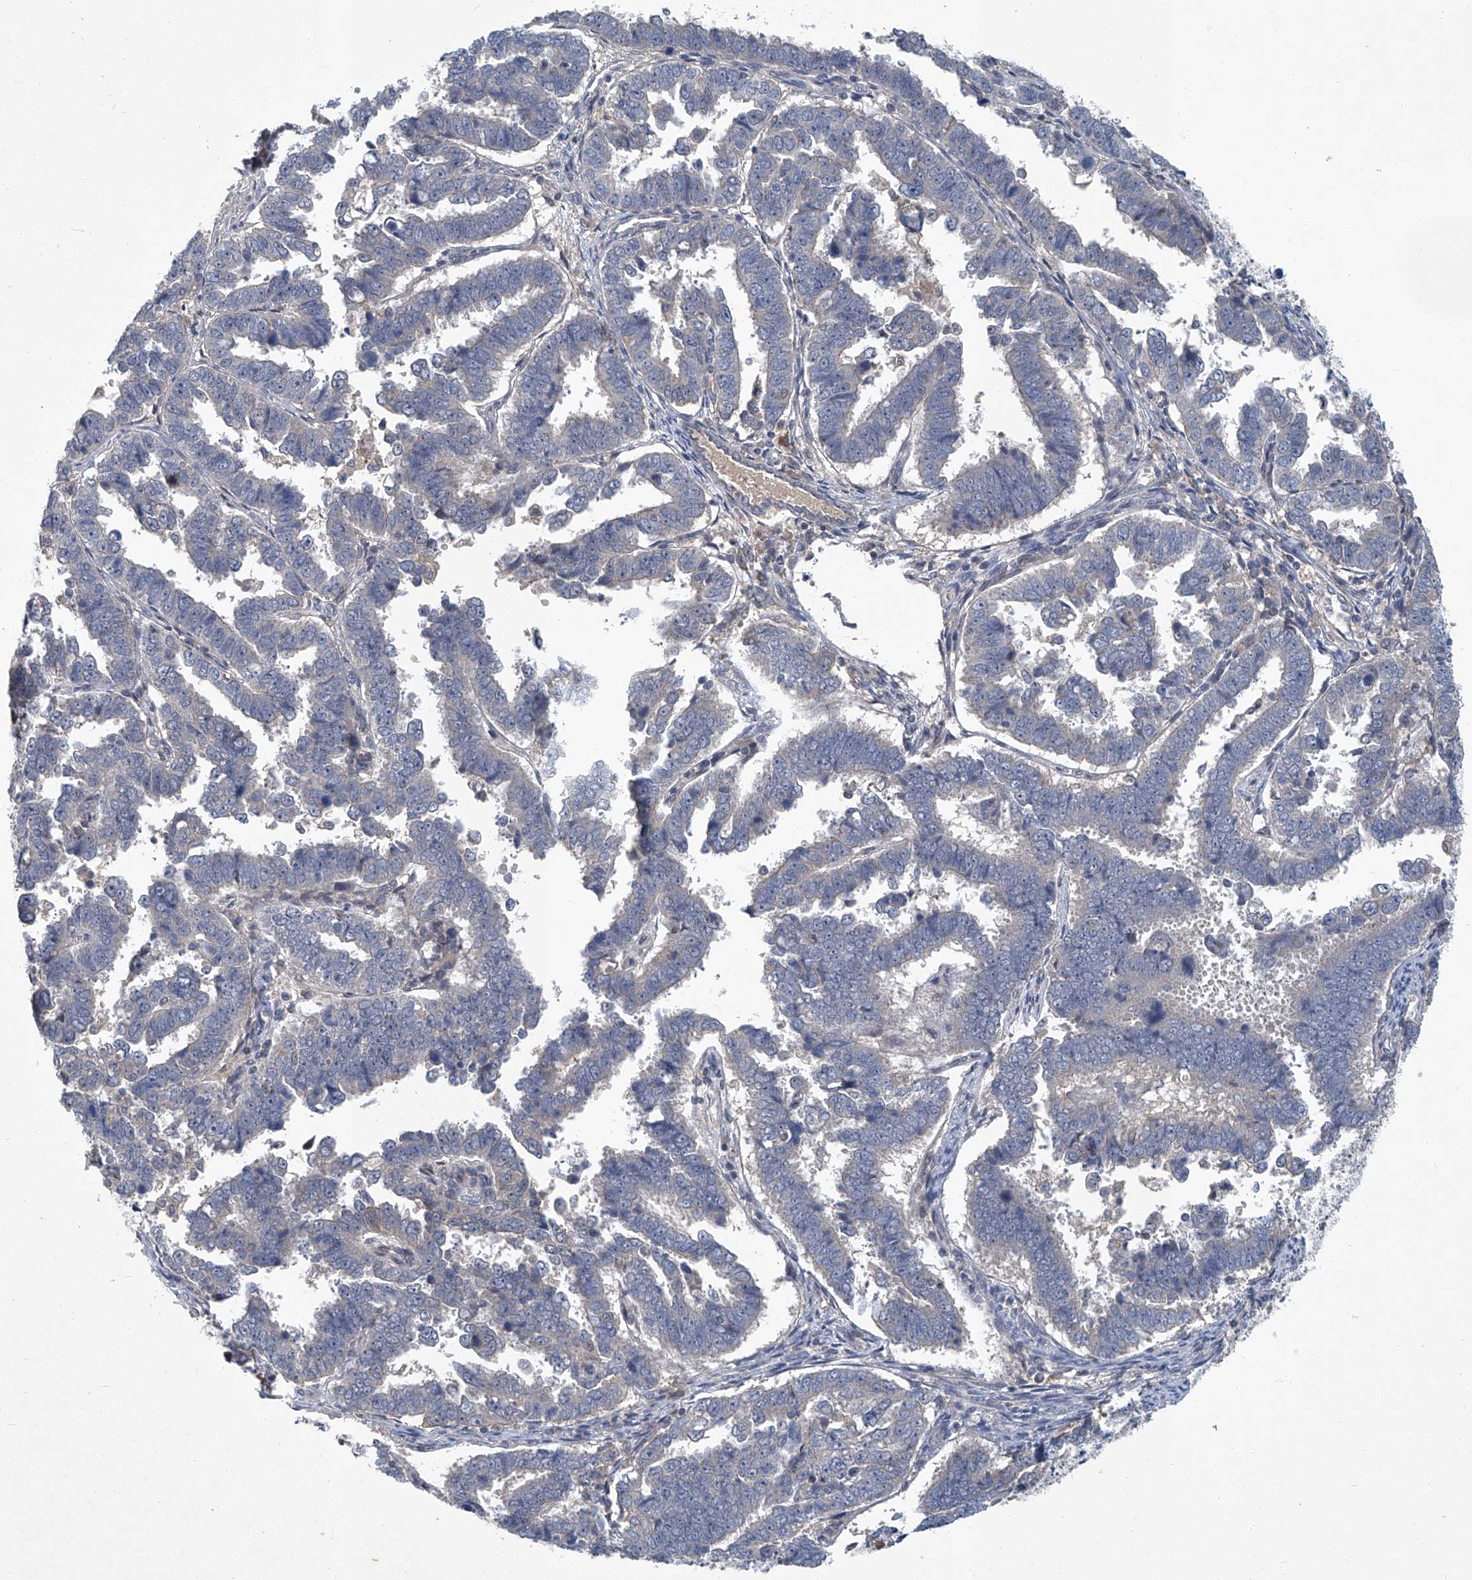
{"staining": {"intensity": "negative", "quantity": "none", "location": "none"}, "tissue": "endometrial cancer", "cell_type": "Tumor cells", "image_type": "cancer", "snomed": [{"axis": "morphology", "description": "Adenocarcinoma, NOS"}, {"axis": "topography", "description": "Endometrium"}], "caption": "High power microscopy micrograph of an immunohistochemistry image of endometrial cancer (adenocarcinoma), revealing no significant positivity in tumor cells. Brightfield microscopy of immunohistochemistry (IHC) stained with DAB (3,3'-diaminobenzidine) (brown) and hematoxylin (blue), captured at high magnification.", "gene": "ANKRD34A", "patient": {"sex": "female", "age": 75}}